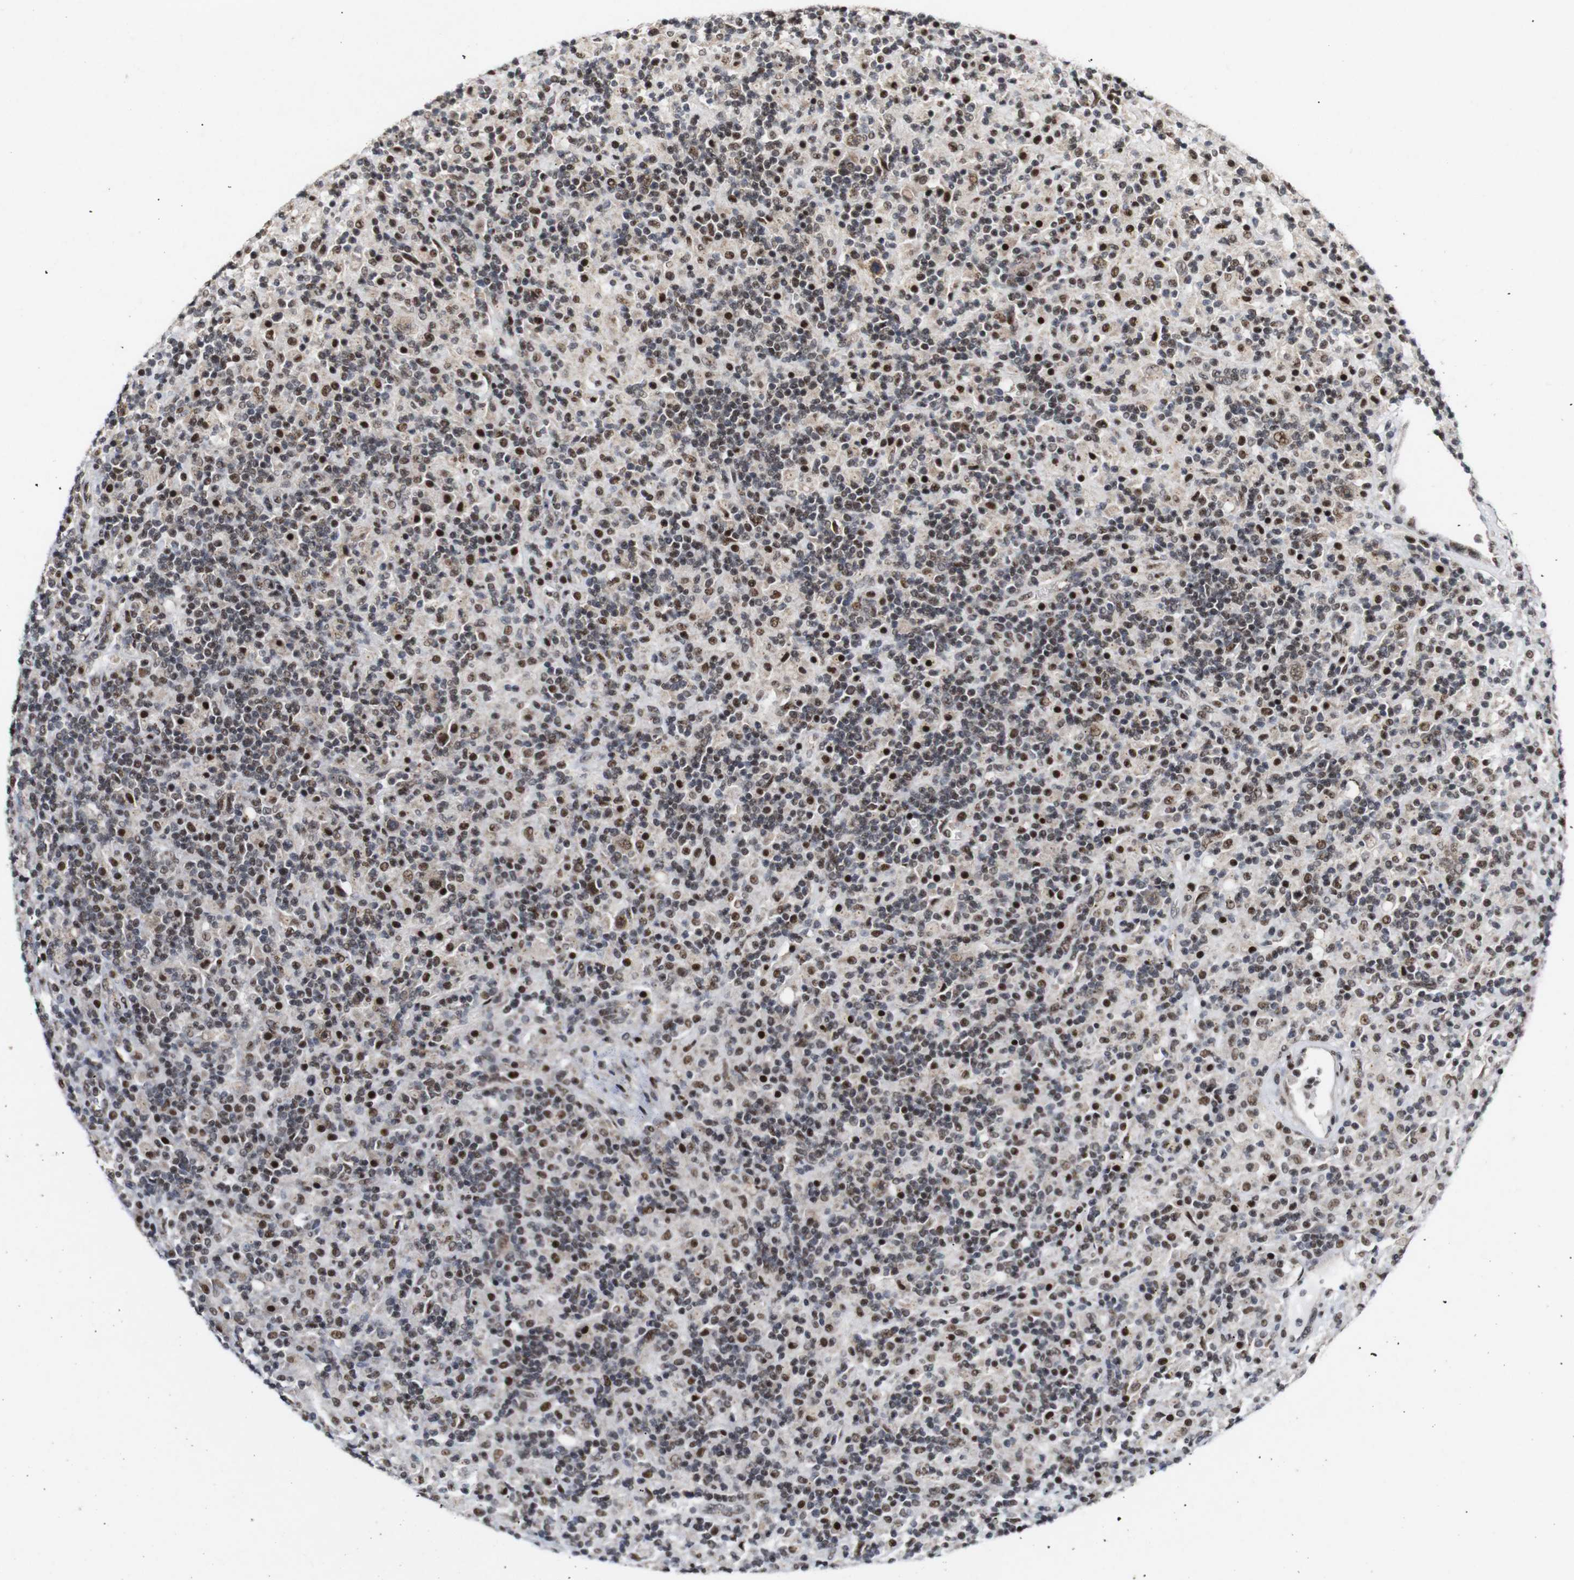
{"staining": {"intensity": "strong", "quantity": "25%-75%", "location": "cytoplasmic/membranous,nuclear"}, "tissue": "lymphoma", "cell_type": "Tumor cells", "image_type": "cancer", "snomed": [{"axis": "morphology", "description": "Hodgkin's disease, NOS"}, {"axis": "topography", "description": "Lymph node"}], "caption": "Immunohistochemistry (IHC) photomicrograph of lymphoma stained for a protein (brown), which exhibits high levels of strong cytoplasmic/membranous and nuclear positivity in about 25%-75% of tumor cells.", "gene": "PYM1", "patient": {"sex": "male", "age": 70}}